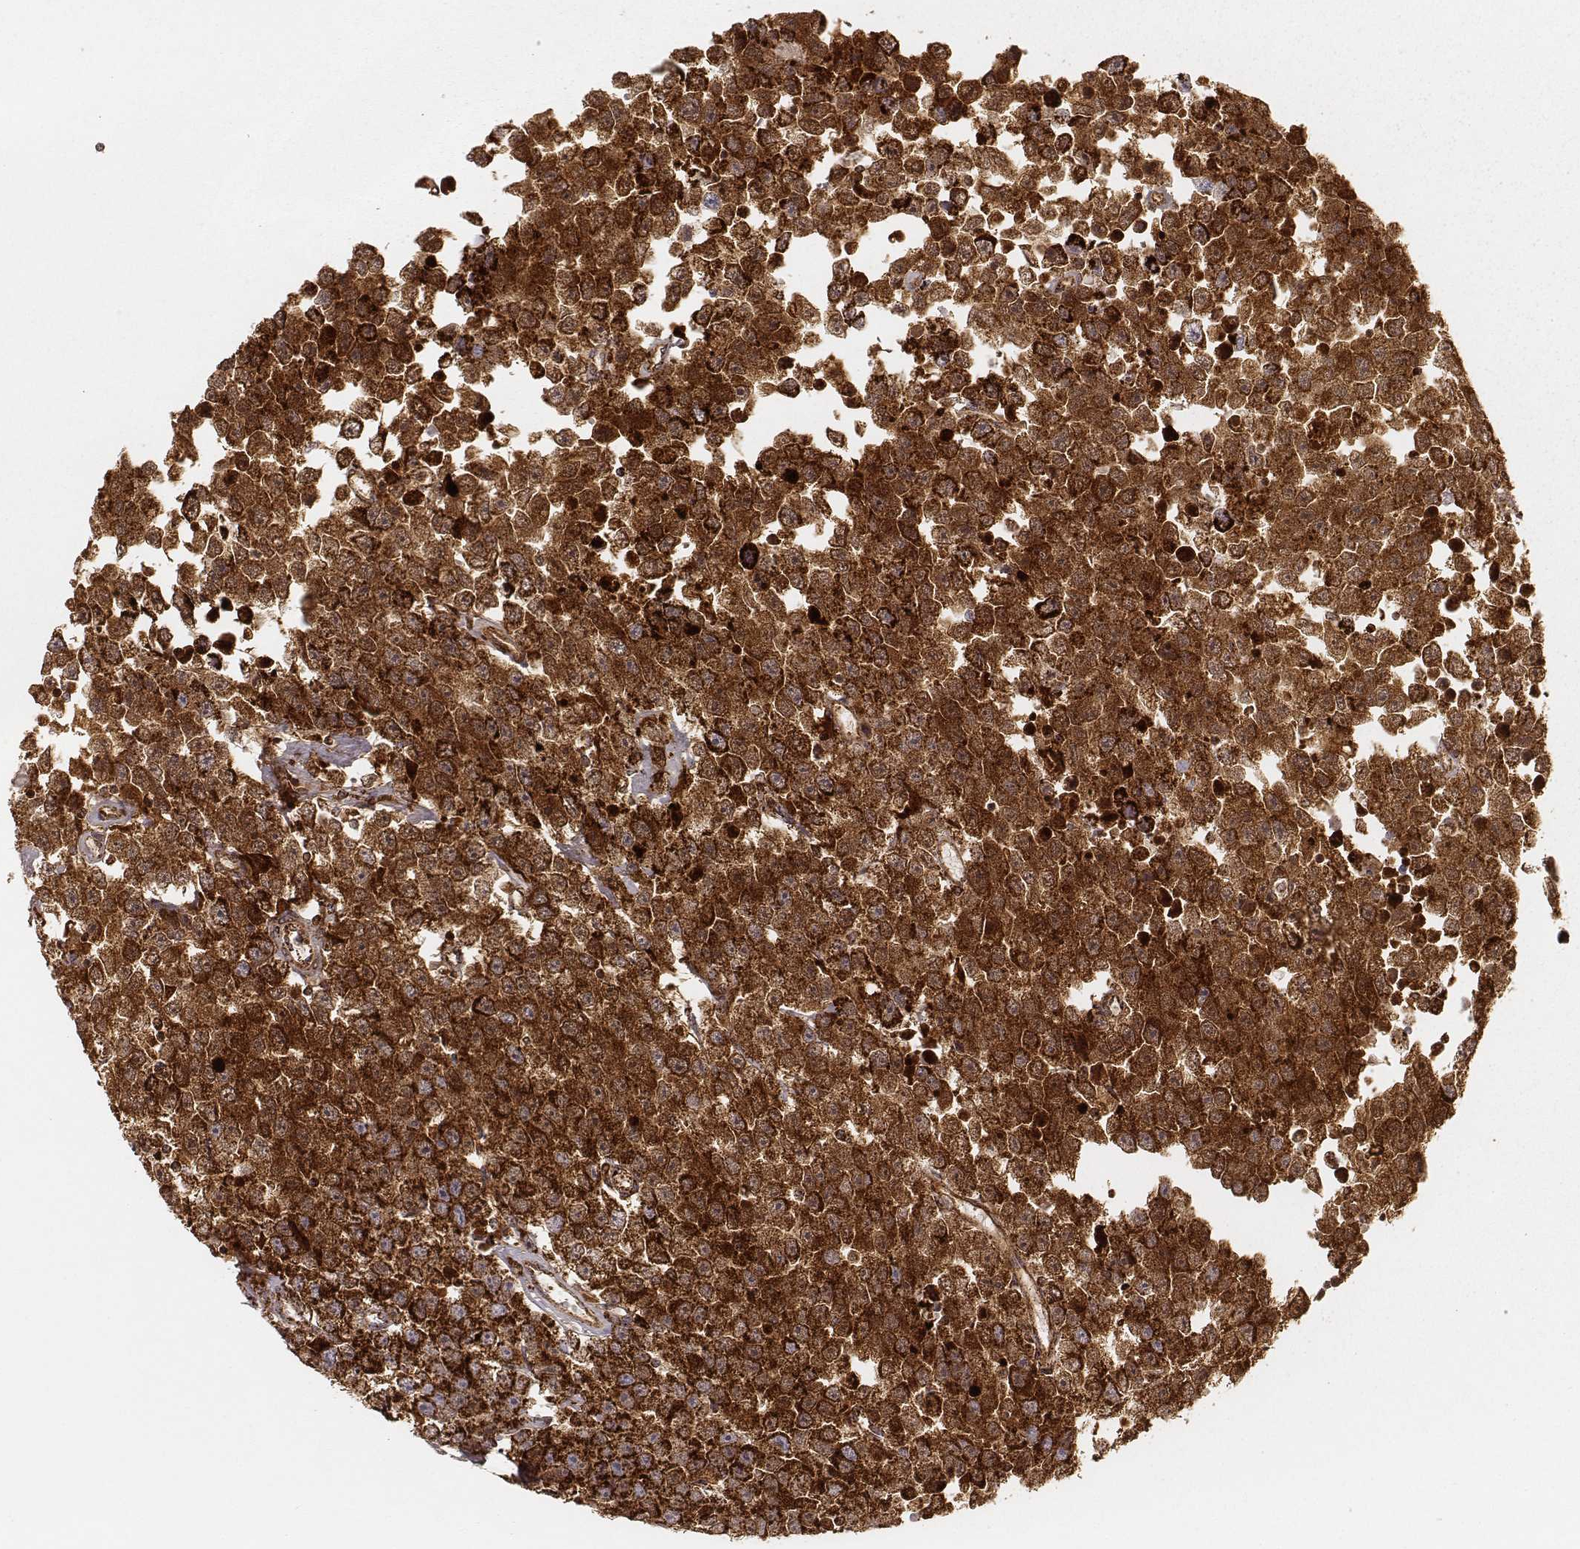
{"staining": {"intensity": "strong", "quantity": ">75%", "location": "cytoplasmic/membranous"}, "tissue": "testis cancer", "cell_type": "Tumor cells", "image_type": "cancer", "snomed": [{"axis": "morphology", "description": "Seminoma, NOS"}, {"axis": "topography", "description": "Testis"}], "caption": "Brown immunohistochemical staining in testis cancer displays strong cytoplasmic/membranous staining in about >75% of tumor cells.", "gene": "CS", "patient": {"sex": "male", "age": 52}}